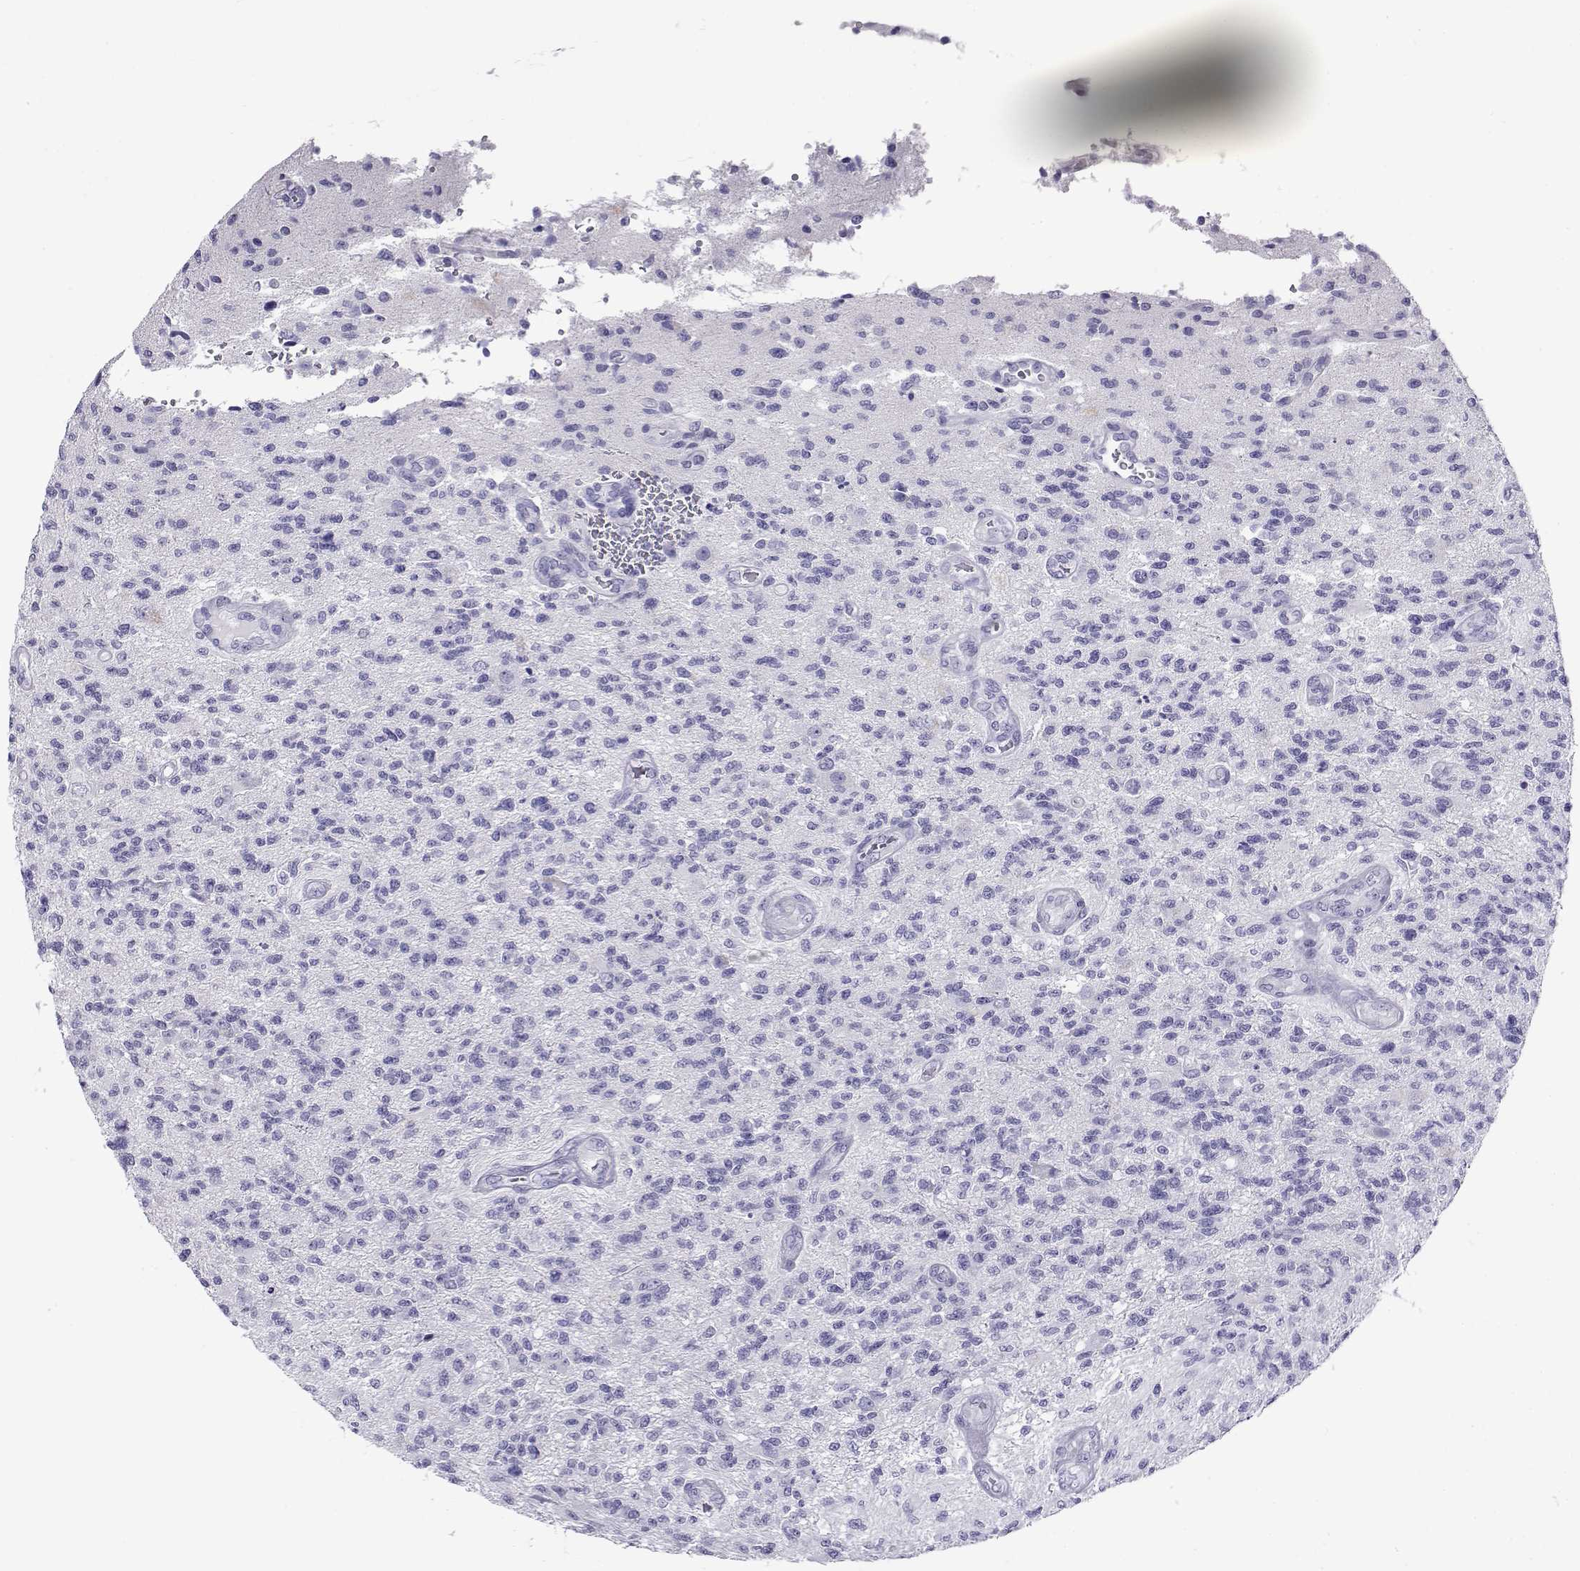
{"staining": {"intensity": "negative", "quantity": "none", "location": "none"}, "tissue": "glioma", "cell_type": "Tumor cells", "image_type": "cancer", "snomed": [{"axis": "morphology", "description": "Glioma, malignant, High grade"}, {"axis": "topography", "description": "Brain"}], "caption": "This is a photomicrograph of IHC staining of malignant glioma (high-grade), which shows no positivity in tumor cells. (IHC, brightfield microscopy, high magnification).", "gene": "CABS1", "patient": {"sex": "male", "age": 56}}